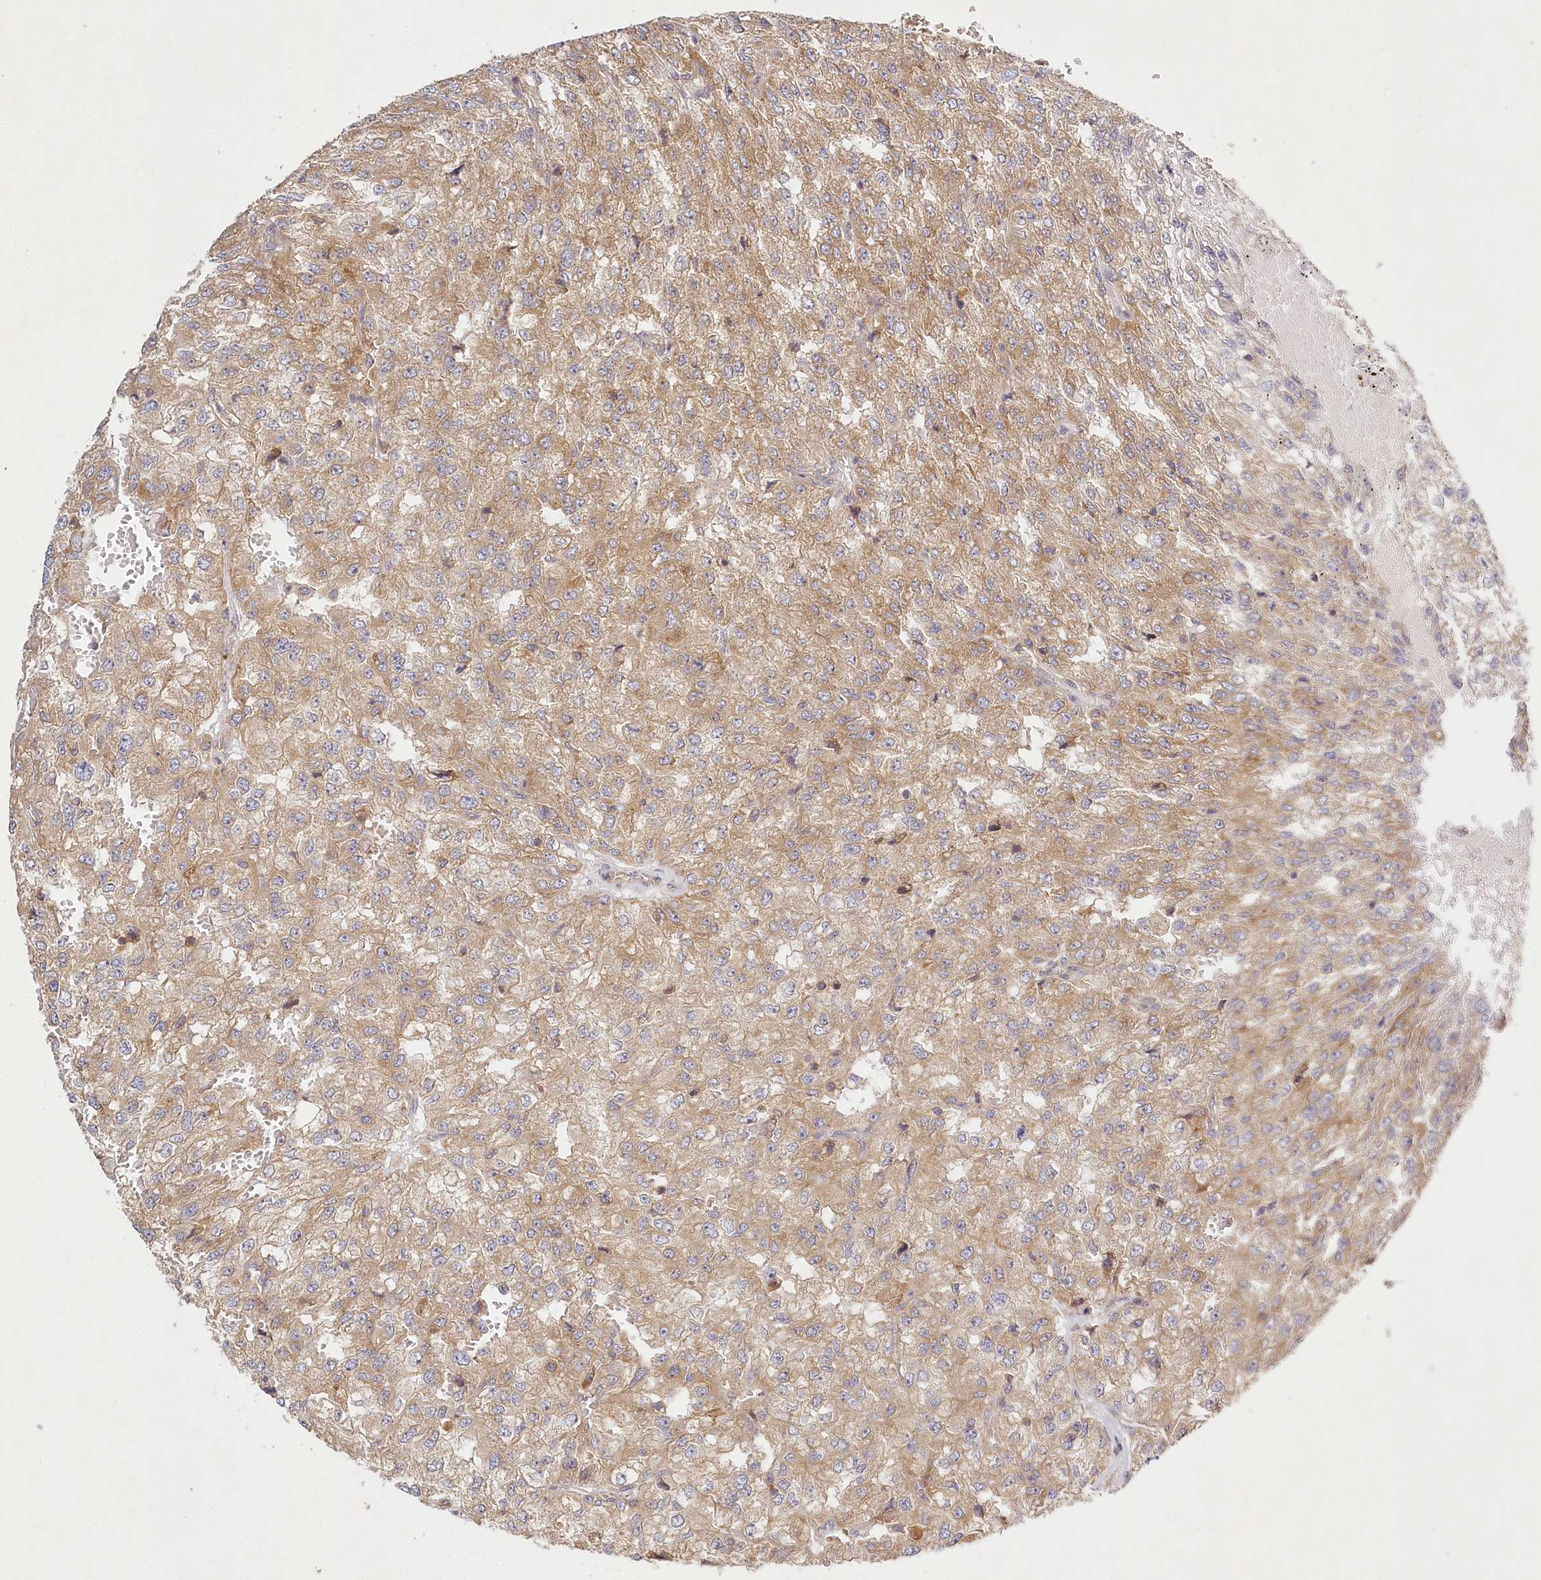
{"staining": {"intensity": "weak", "quantity": ">75%", "location": "cytoplasmic/membranous"}, "tissue": "renal cancer", "cell_type": "Tumor cells", "image_type": "cancer", "snomed": [{"axis": "morphology", "description": "Adenocarcinoma, NOS"}, {"axis": "topography", "description": "Kidney"}], "caption": "This is an image of IHC staining of adenocarcinoma (renal), which shows weak positivity in the cytoplasmic/membranous of tumor cells.", "gene": "LSS", "patient": {"sex": "female", "age": 54}}